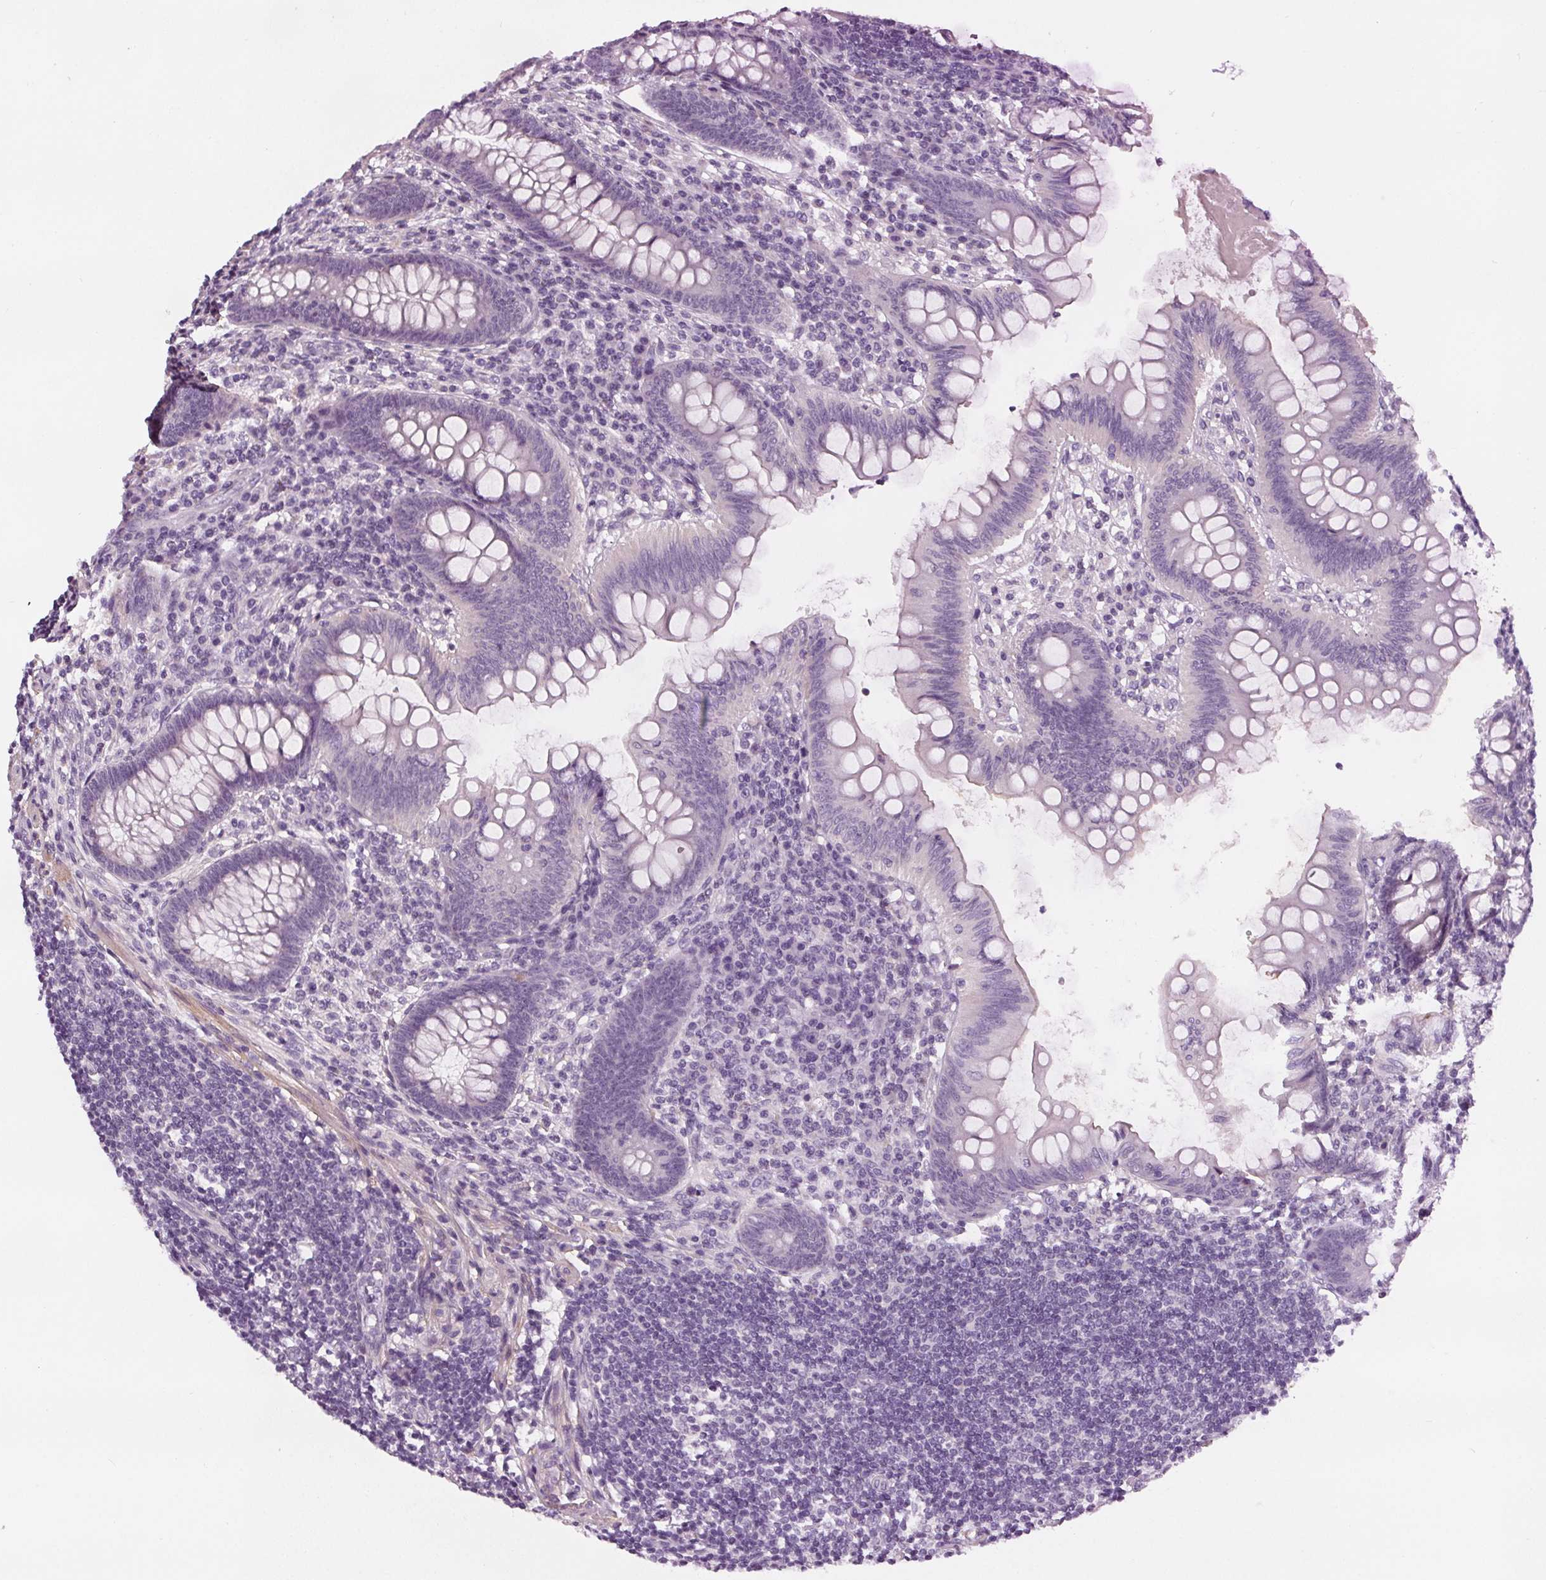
{"staining": {"intensity": "negative", "quantity": "none", "location": "none"}, "tissue": "appendix", "cell_type": "Glandular cells", "image_type": "normal", "snomed": [{"axis": "morphology", "description": "Normal tissue, NOS"}, {"axis": "topography", "description": "Appendix"}], "caption": "Image shows no significant protein positivity in glandular cells of normal appendix.", "gene": "RASA1", "patient": {"sex": "female", "age": 57}}